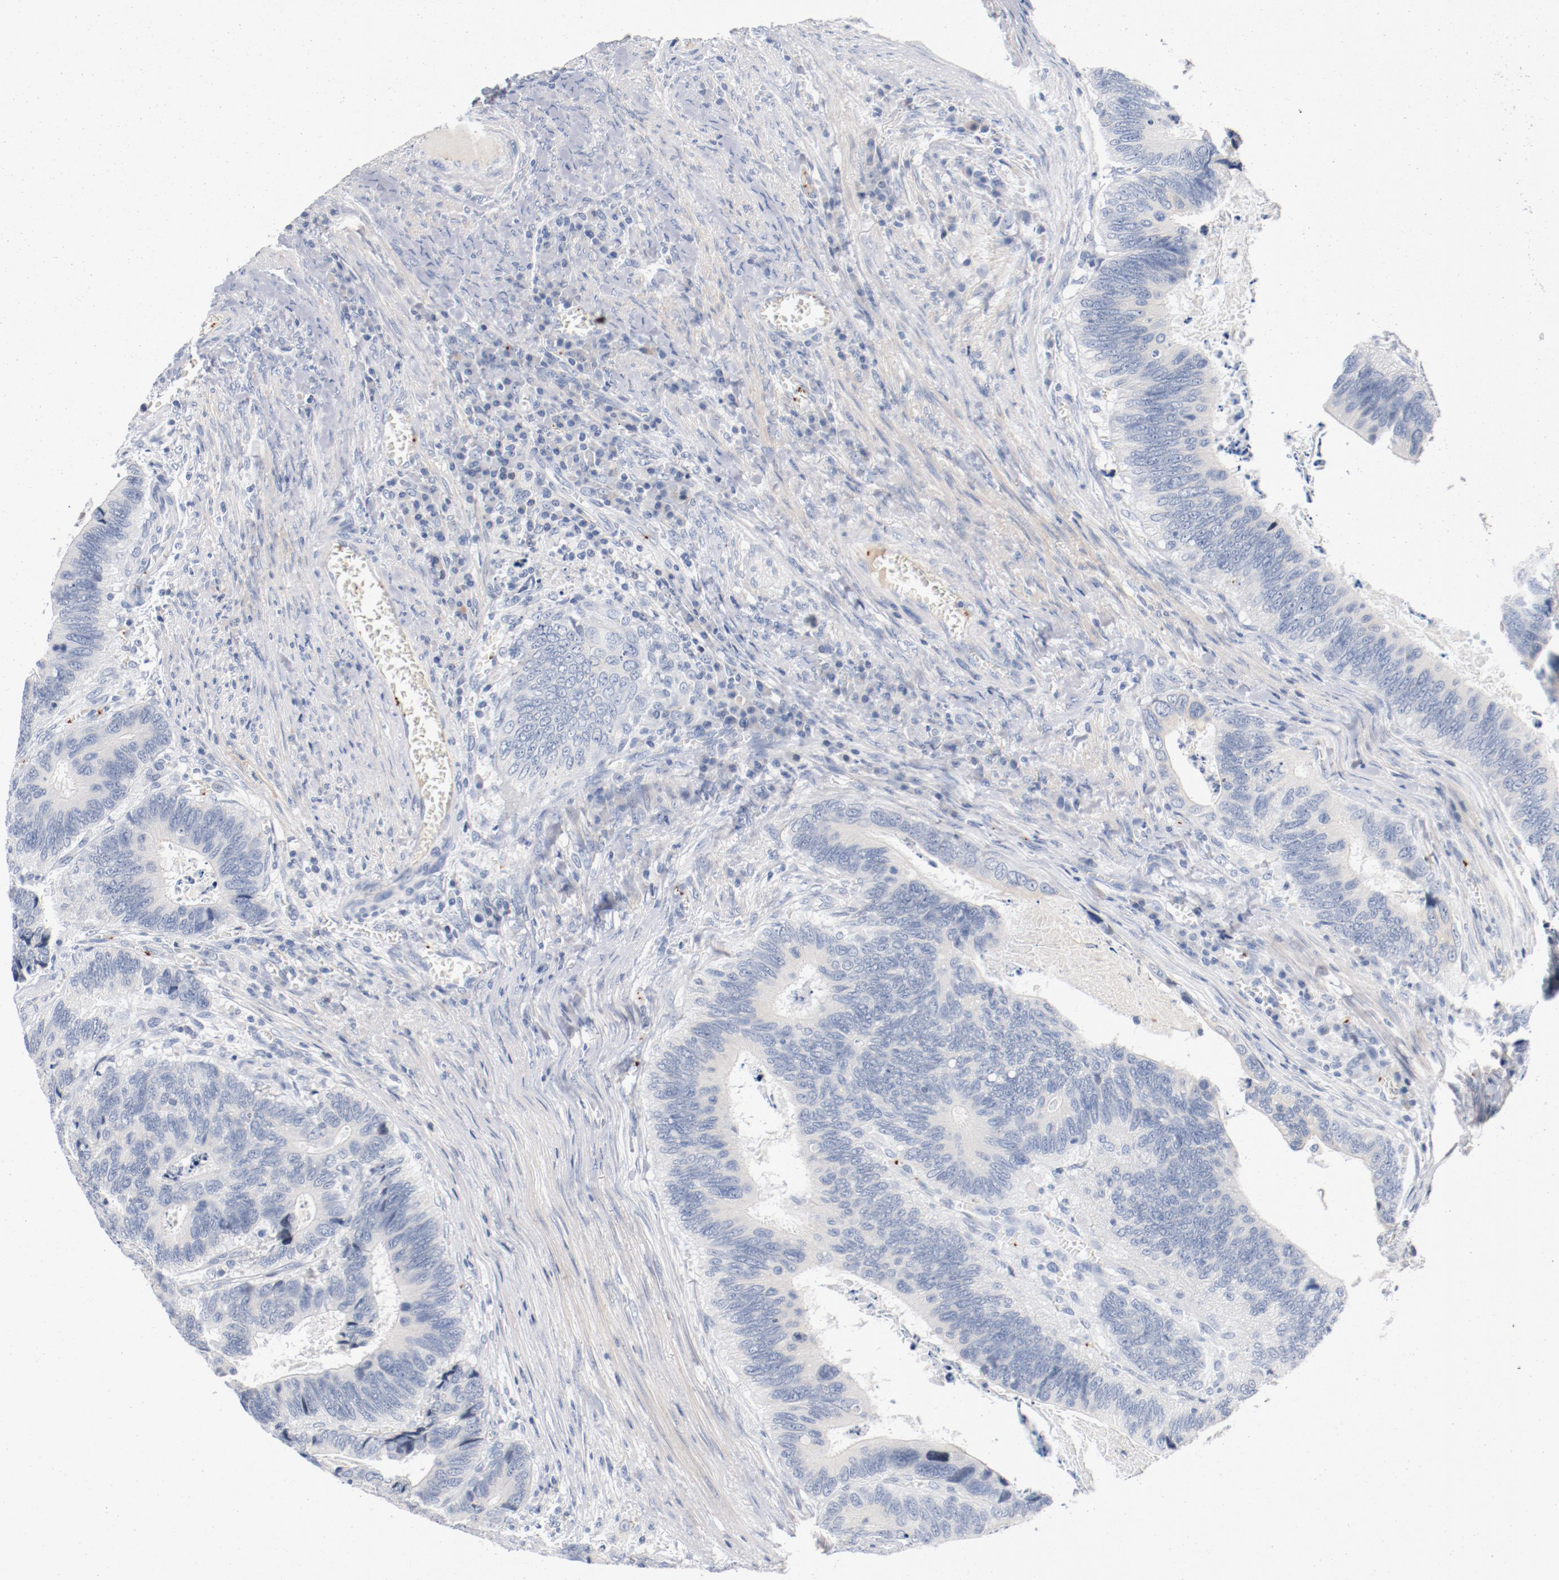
{"staining": {"intensity": "weak", "quantity": "<25%", "location": "cytoplasmic/membranous"}, "tissue": "colorectal cancer", "cell_type": "Tumor cells", "image_type": "cancer", "snomed": [{"axis": "morphology", "description": "Adenocarcinoma, NOS"}, {"axis": "topography", "description": "Colon"}], "caption": "Immunohistochemistry of human colorectal adenocarcinoma reveals no expression in tumor cells.", "gene": "PIM1", "patient": {"sex": "male", "age": 72}}